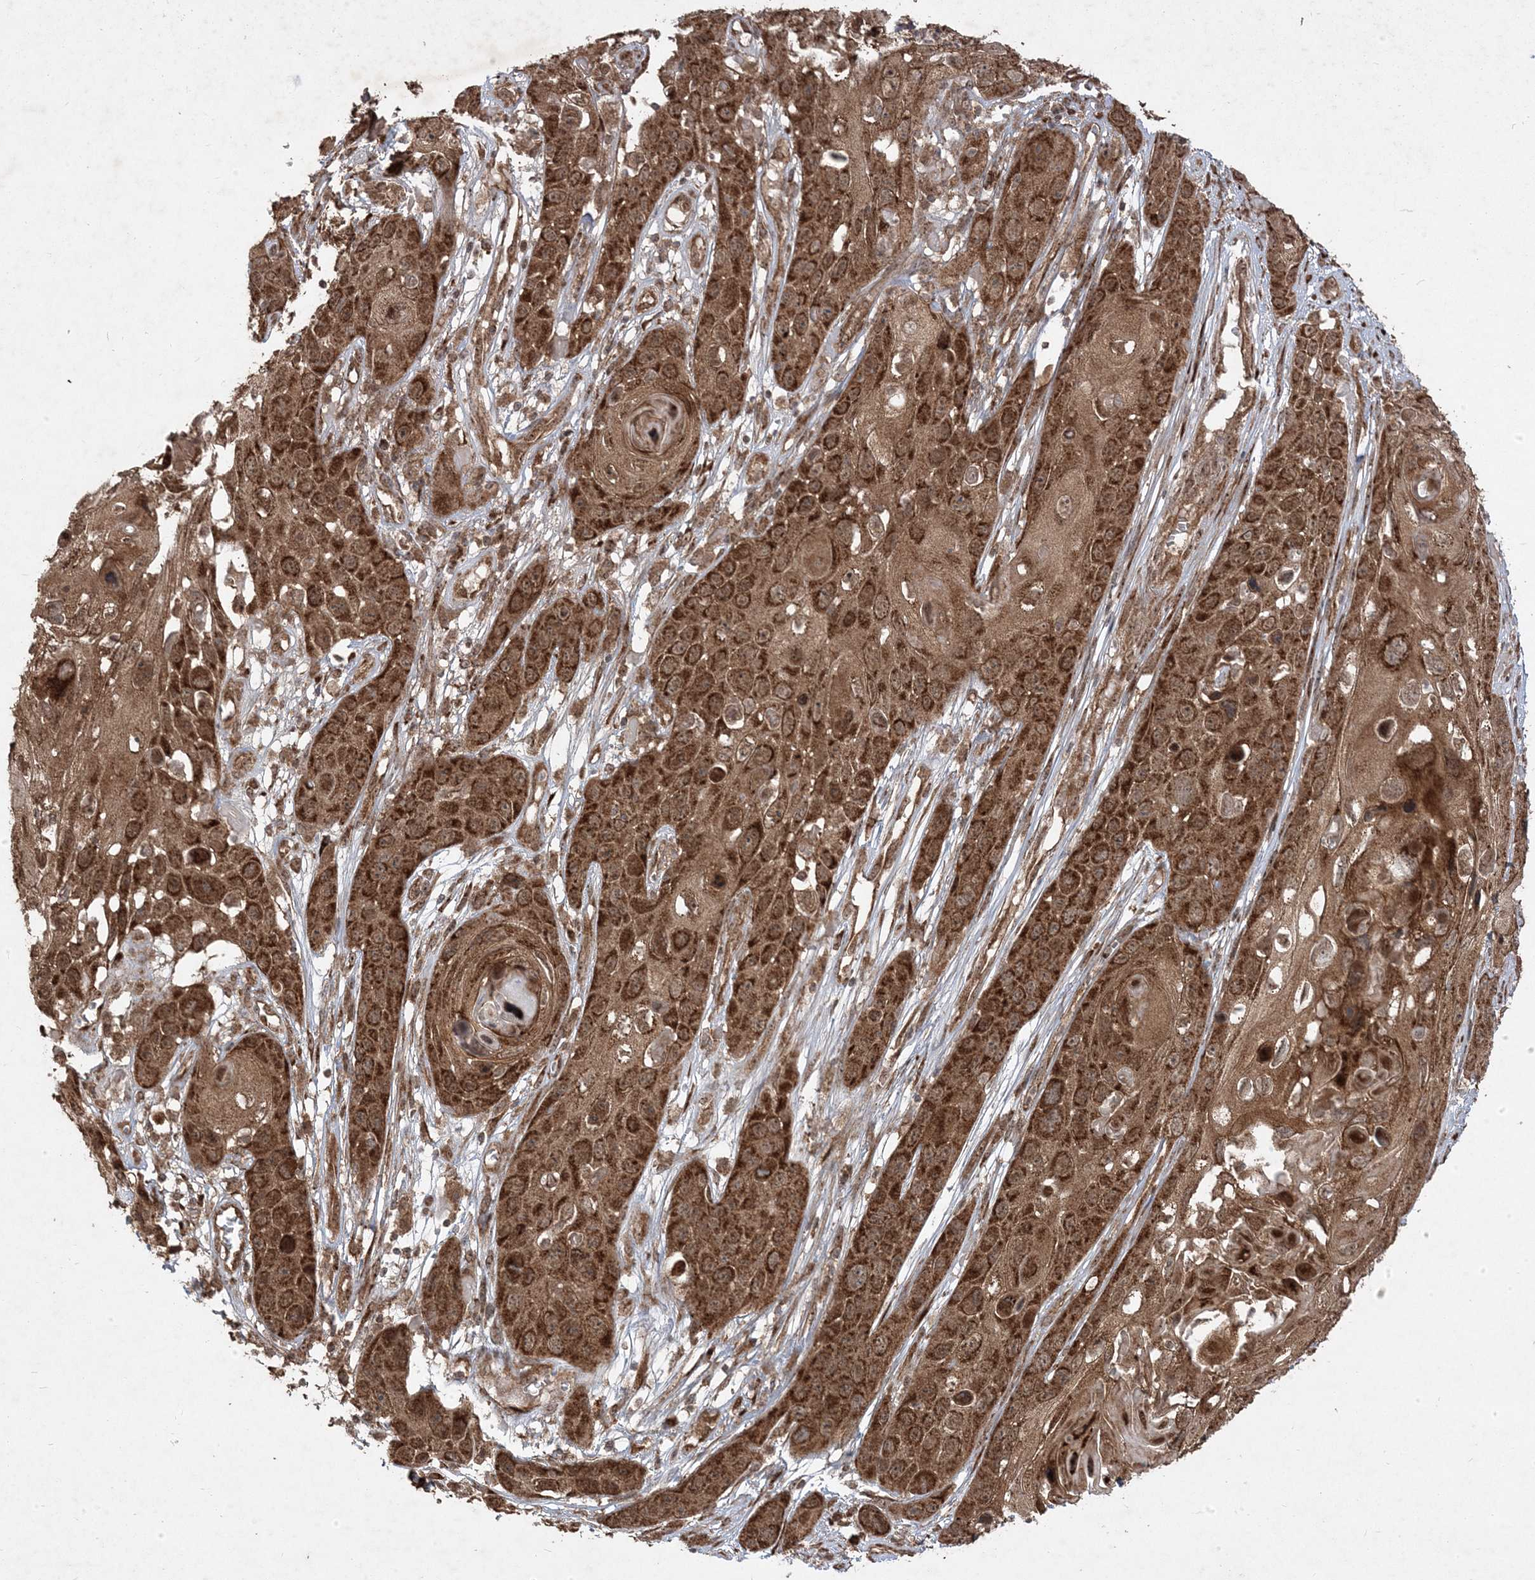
{"staining": {"intensity": "moderate", "quantity": ">75%", "location": "cytoplasmic/membranous,nuclear"}, "tissue": "skin cancer", "cell_type": "Tumor cells", "image_type": "cancer", "snomed": [{"axis": "morphology", "description": "Squamous cell carcinoma, NOS"}, {"axis": "topography", "description": "Skin"}], "caption": "Brown immunohistochemical staining in skin cancer shows moderate cytoplasmic/membranous and nuclear staining in approximately >75% of tumor cells.", "gene": "PLEKHM2", "patient": {"sex": "male", "age": 55}}